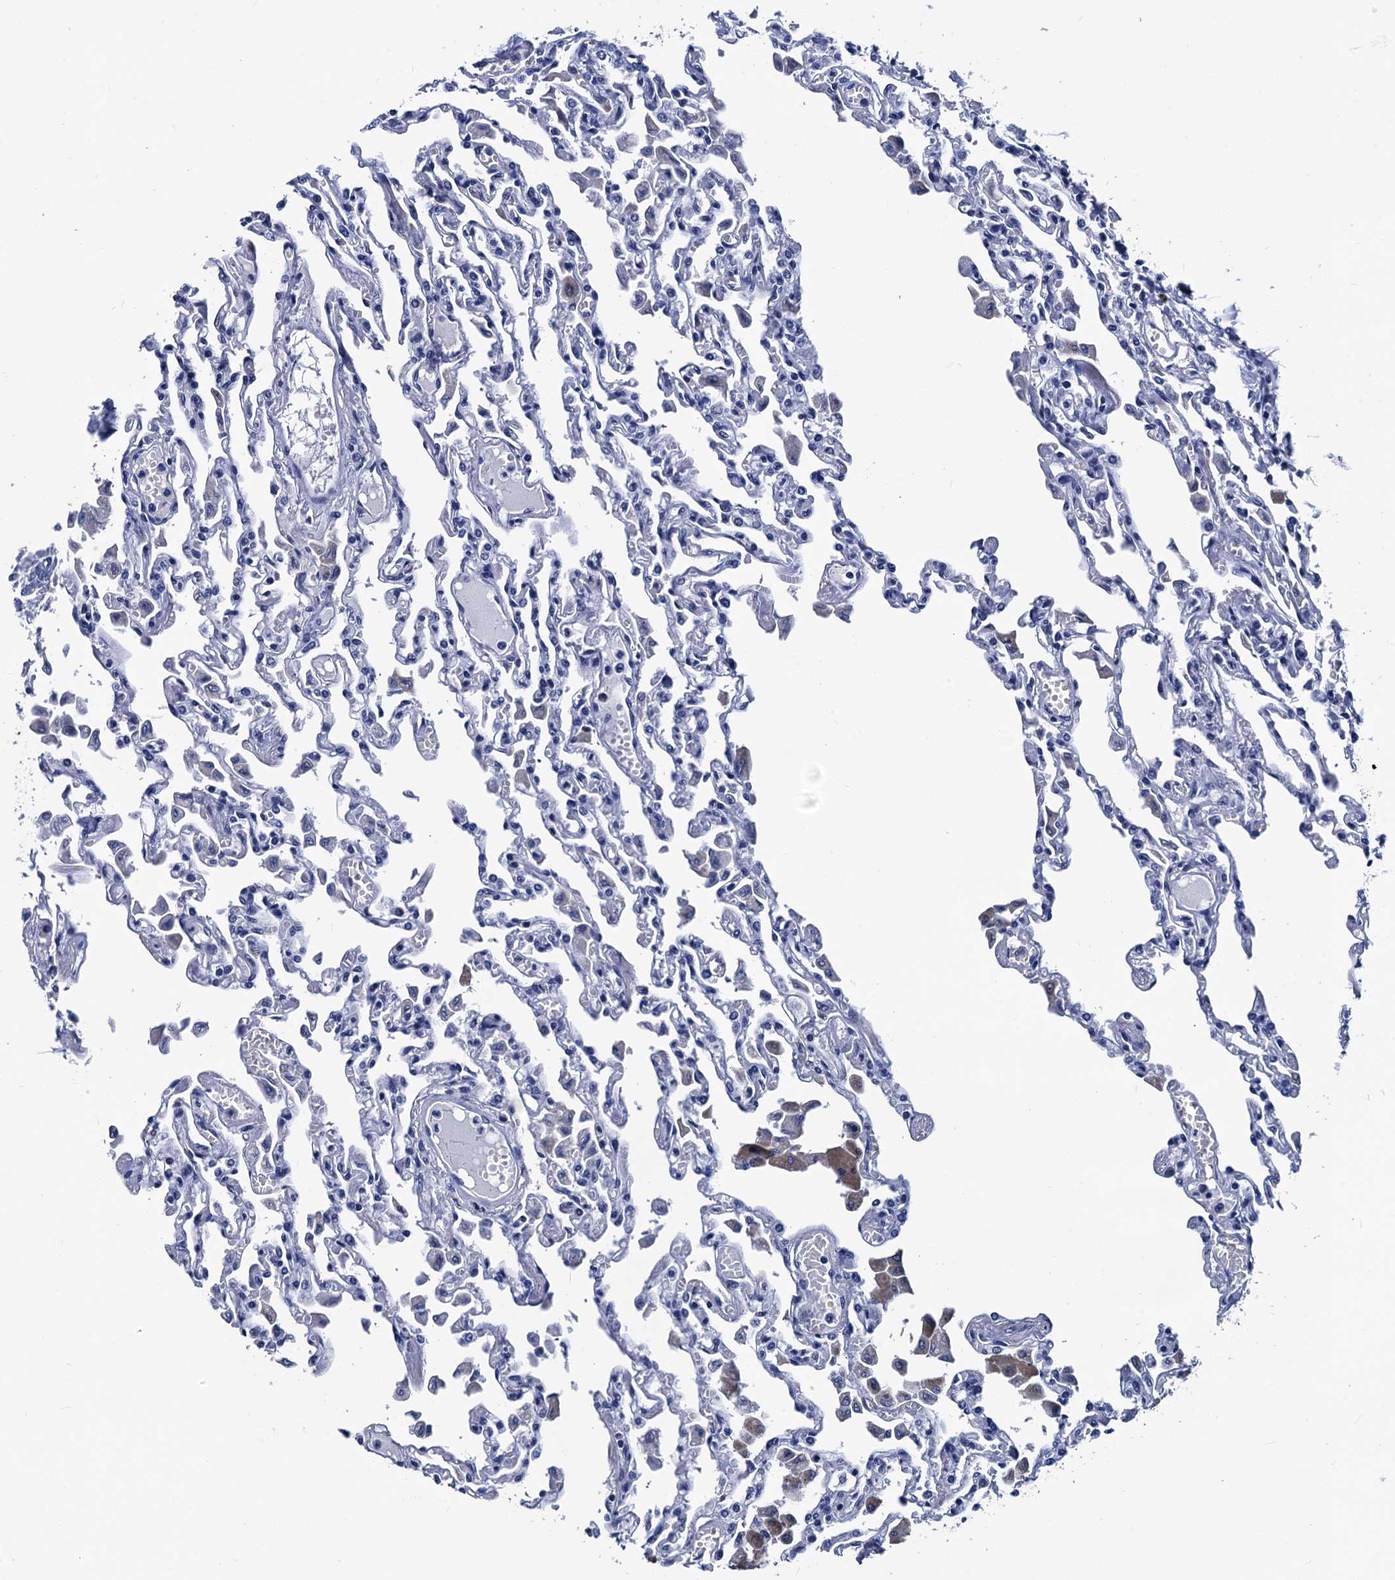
{"staining": {"intensity": "negative", "quantity": "none", "location": "none"}, "tissue": "lung", "cell_type": "Alveolar cells", "image_type": "normal", "snomed": [{"axis": "morphology", "description": "Normal tissue, NOS"}, {"axis": "topography", "description": "Bronchus"}, {"axis": "topography", "description": "Lung"}], "caption": "Immunohistochemical staining of normal lung displays no significant staining in alveolar cells. The staining is performed using DAB (3,3'-diaminobenzidine) brown chromogen with nuclei counter-stained in using hematoxylin.", "gene": "LRRC30", "patient": {"sex": "female", "age": 49}}